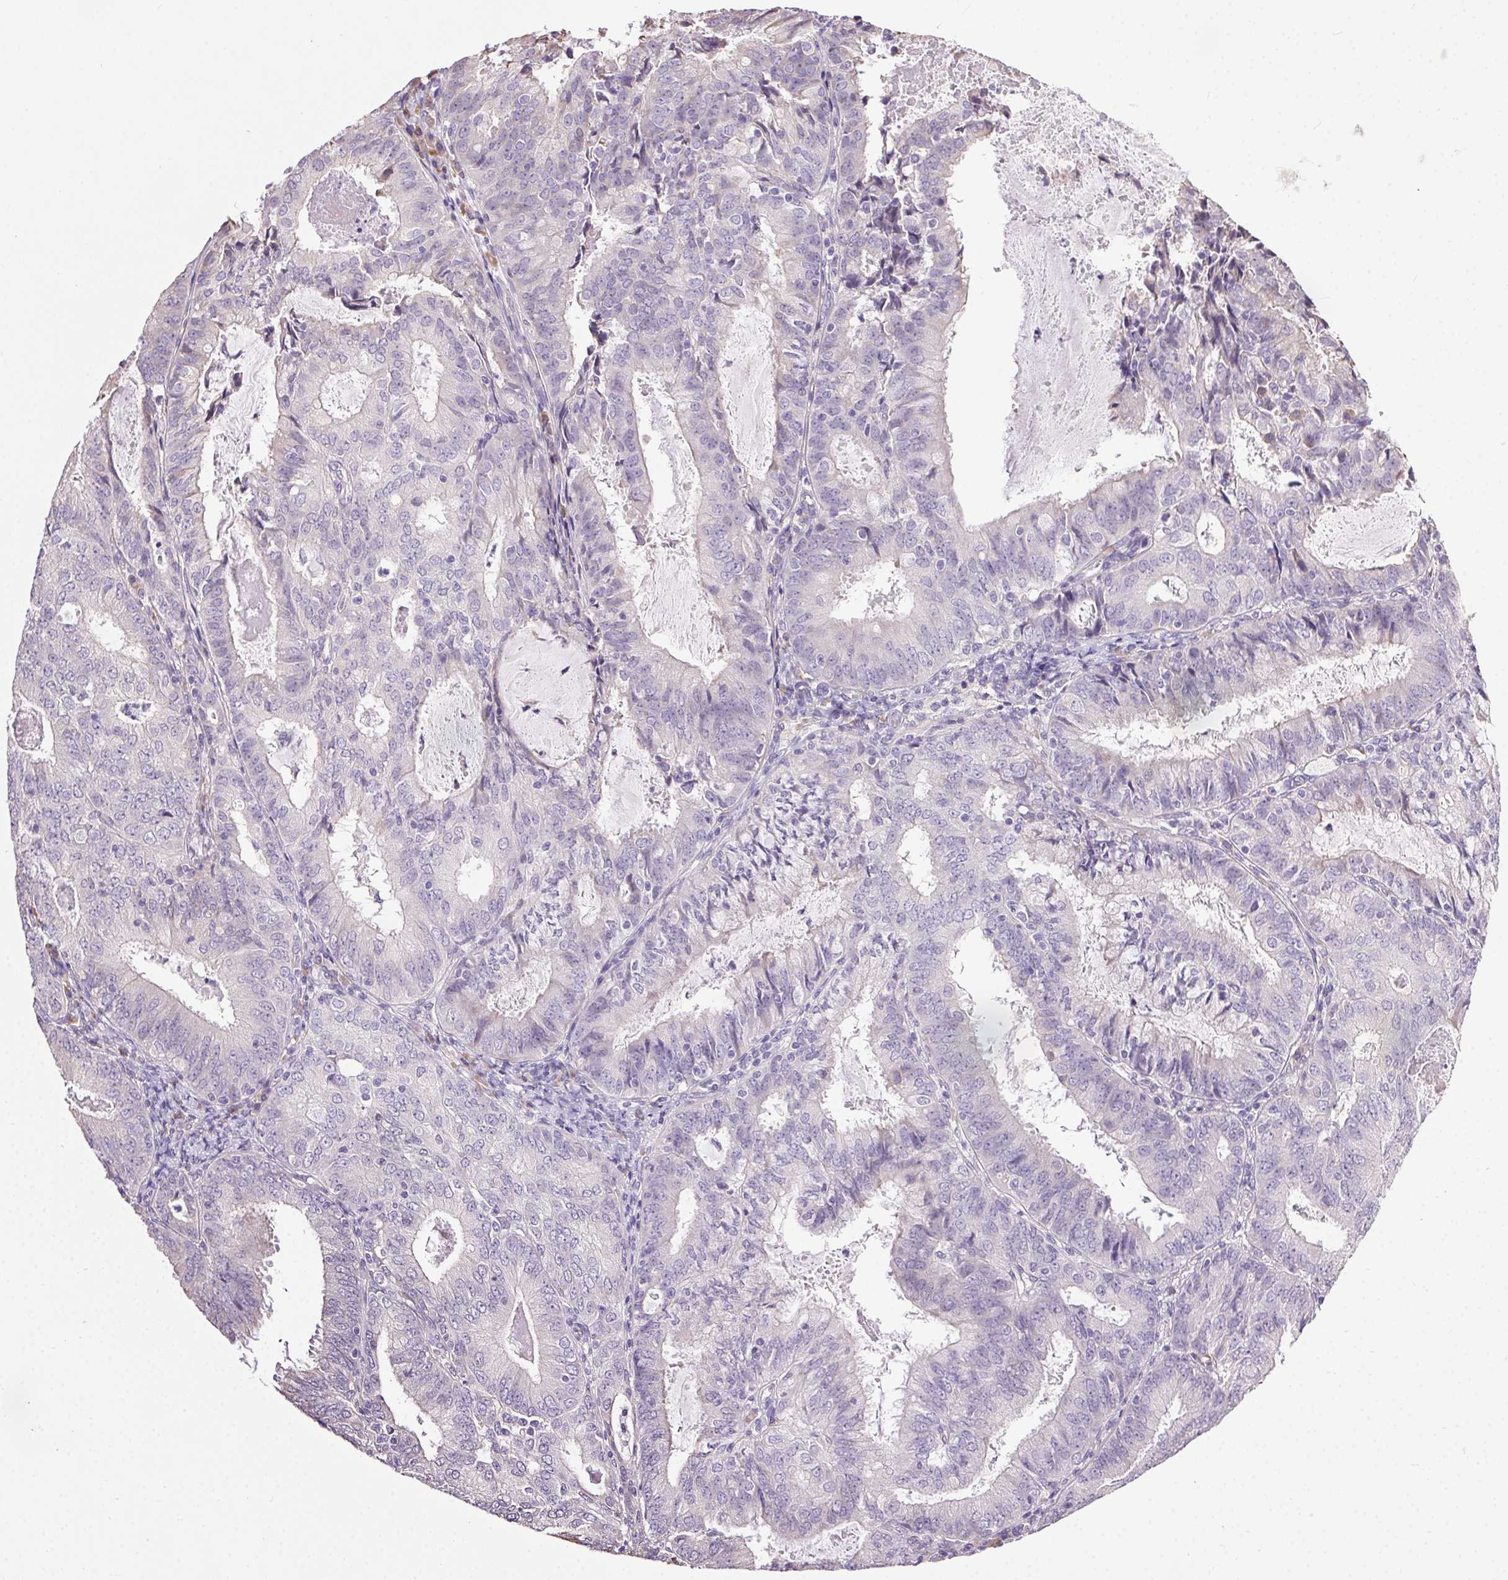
{"staining": {"intensity": "negative", "quantity": "none", "location": "none"}, "tissue": "endometrial cancer", "cell_type": "Tumor cells", "image_type": "cancer", "snomed": [{"axis": "morphology", "description": "Adenocarcinoma, NOS"}, {"axis": "topography", "description": "Endometrium"}], "caption": "DAB immunohistochemical staining of human adenocarcinoma (endometrial) exhibits no significant positivity in tumor cells. (DAB immunohistochemistry (IHC) visualized using brightfield microscopy, high magnification).", "gene": "SNX31", "patient": {"sex": "female", "age": 57}}